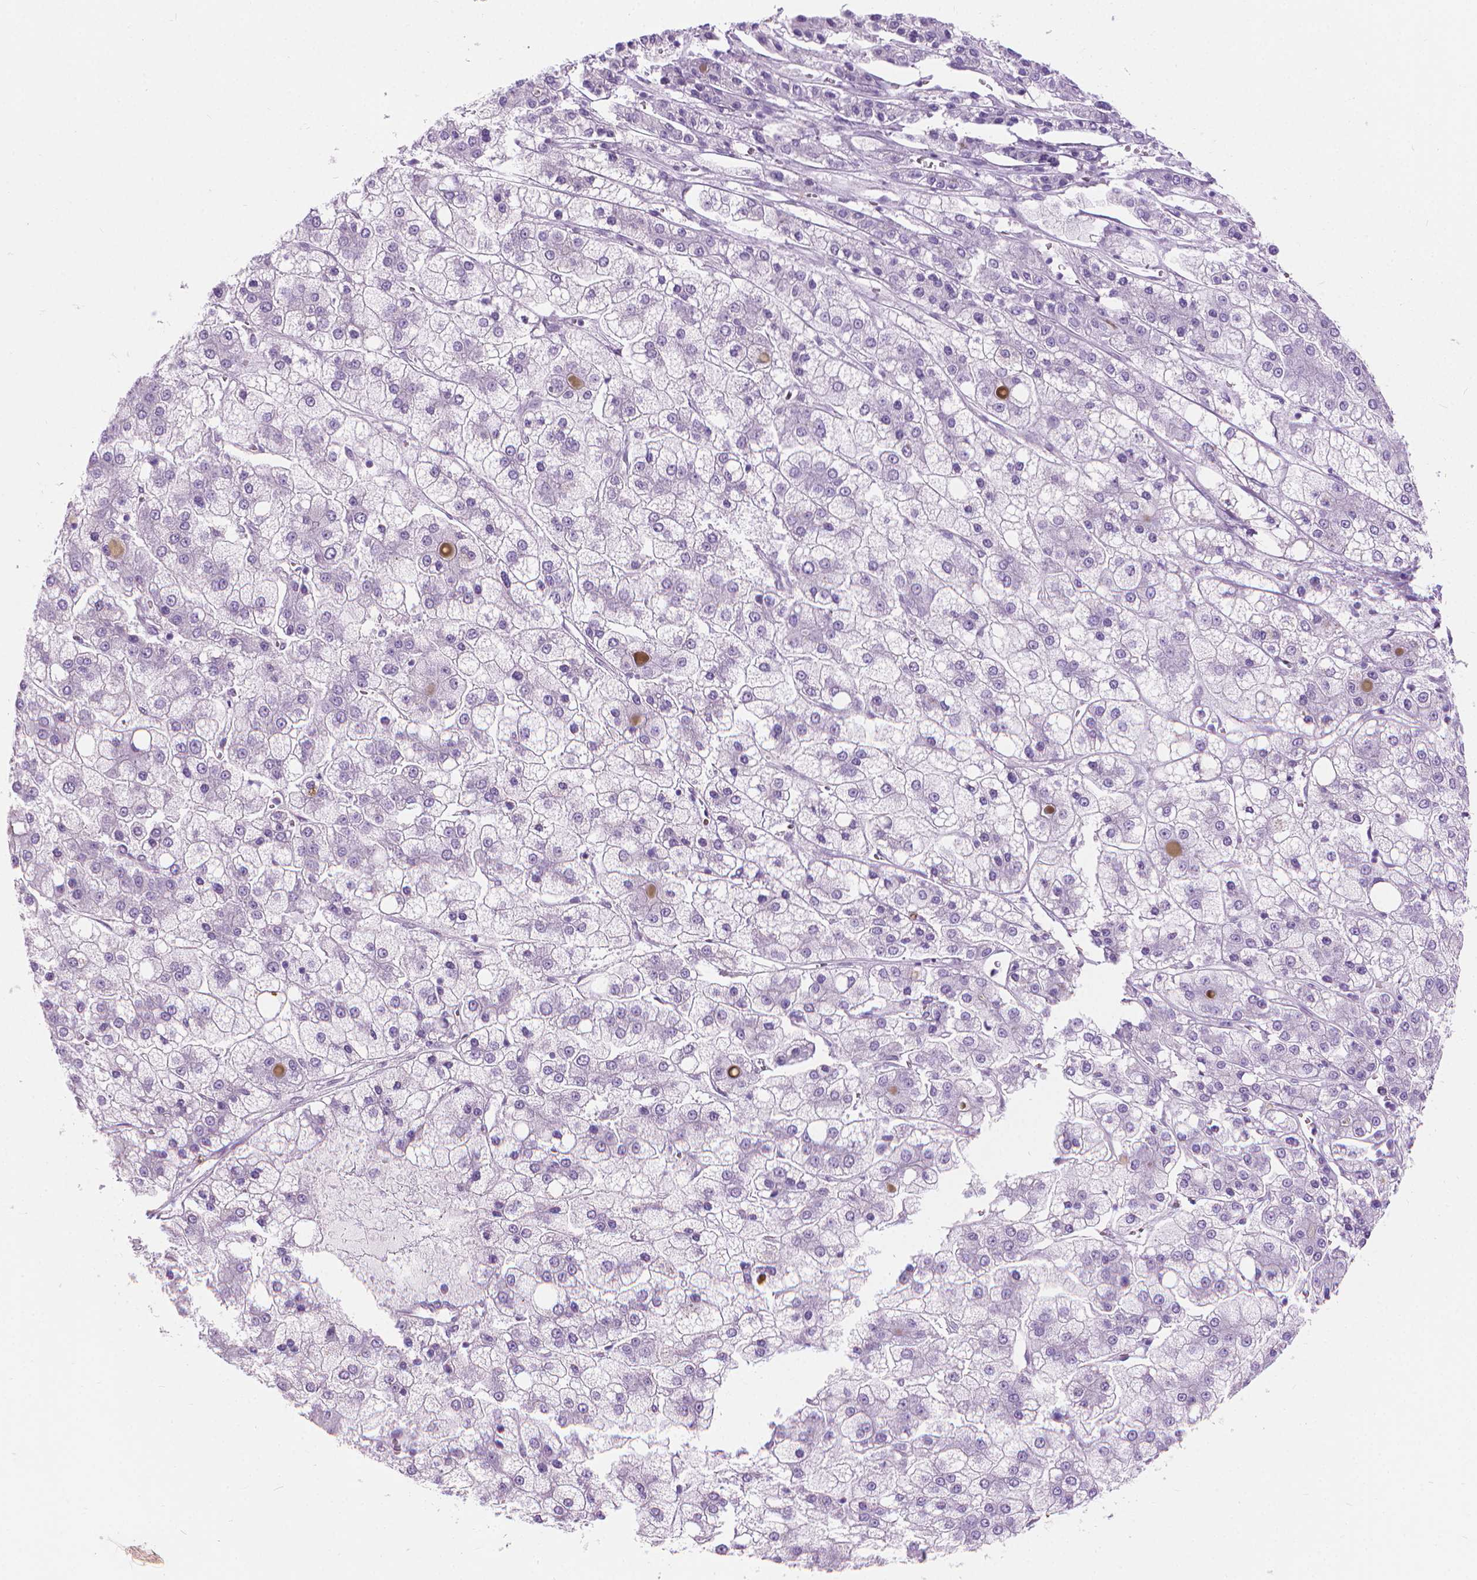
{"staining": {"intensity": "negative", "quantity": "none", "location": "none"}, "tissue": "liver cancer", "cell_type": "Tumor cells", "image_type": "cancer", "snomed": [{"axis": "morphology", "description": "Carcinoma, Hepatocellular, NOS"}, {"axis": "topography", "description": "Liver"}], "caption": "Protein analysis of liver cancer shows no significant expression in tumor cells.", "gene": "CFAP52", "patient": {"sex": "male", "age": 73}}